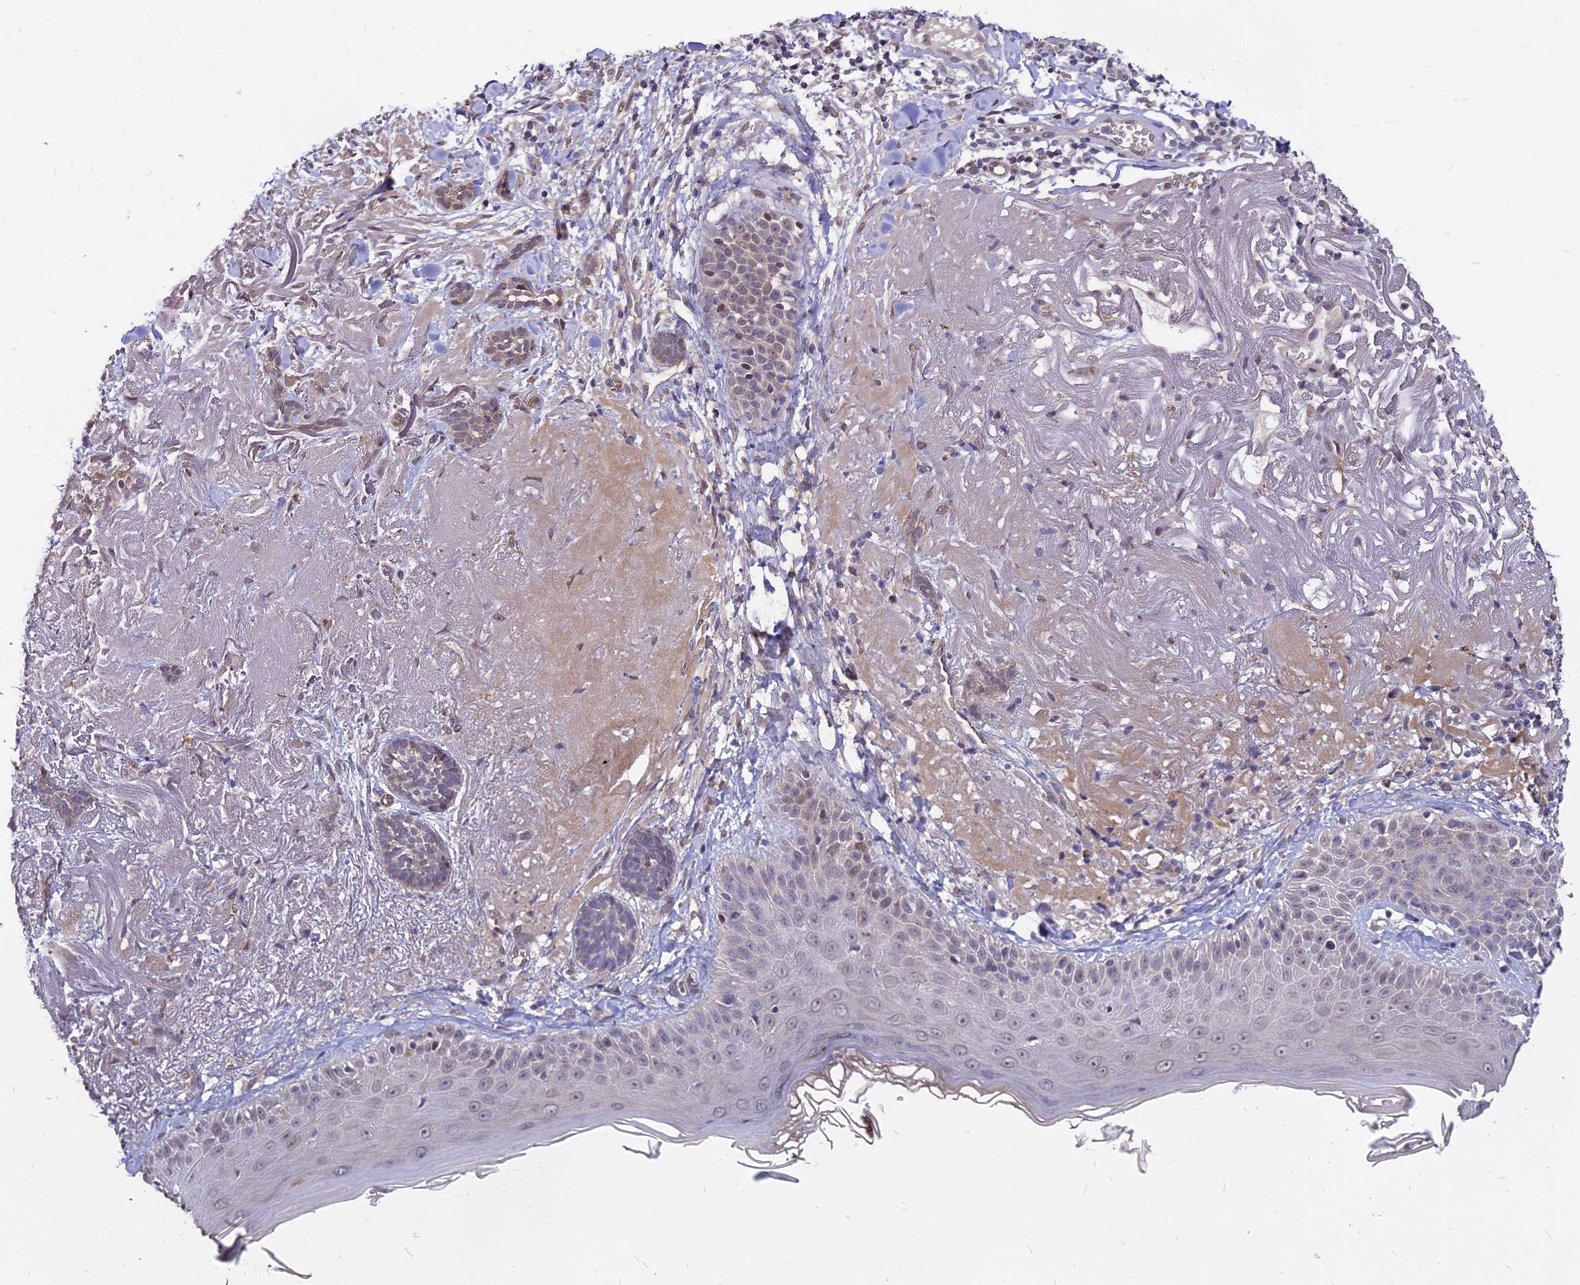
{"staining": {"intensity": "weak", "quantity": "<25%", "location": "nuclear"}, "tissue": "skin cancer", "cell_type": "Tumor cells", "image_type": "cancer", "snomed": [{"axis": "morphology", "description": "Basal cell carcinoma"}, {"axis": "topography", "description": "Skin"}], "caption": "Image shows no significant protein expression in tumor cells of basal cell carcinoma (skin). (Brightfield microscopy of DAB (3,3'-diaminobenzidine) immunohistochemistry (IHC) at high magnification).", "gene": "C11orf68", "patient": {"sex": "male", "age": 71}}